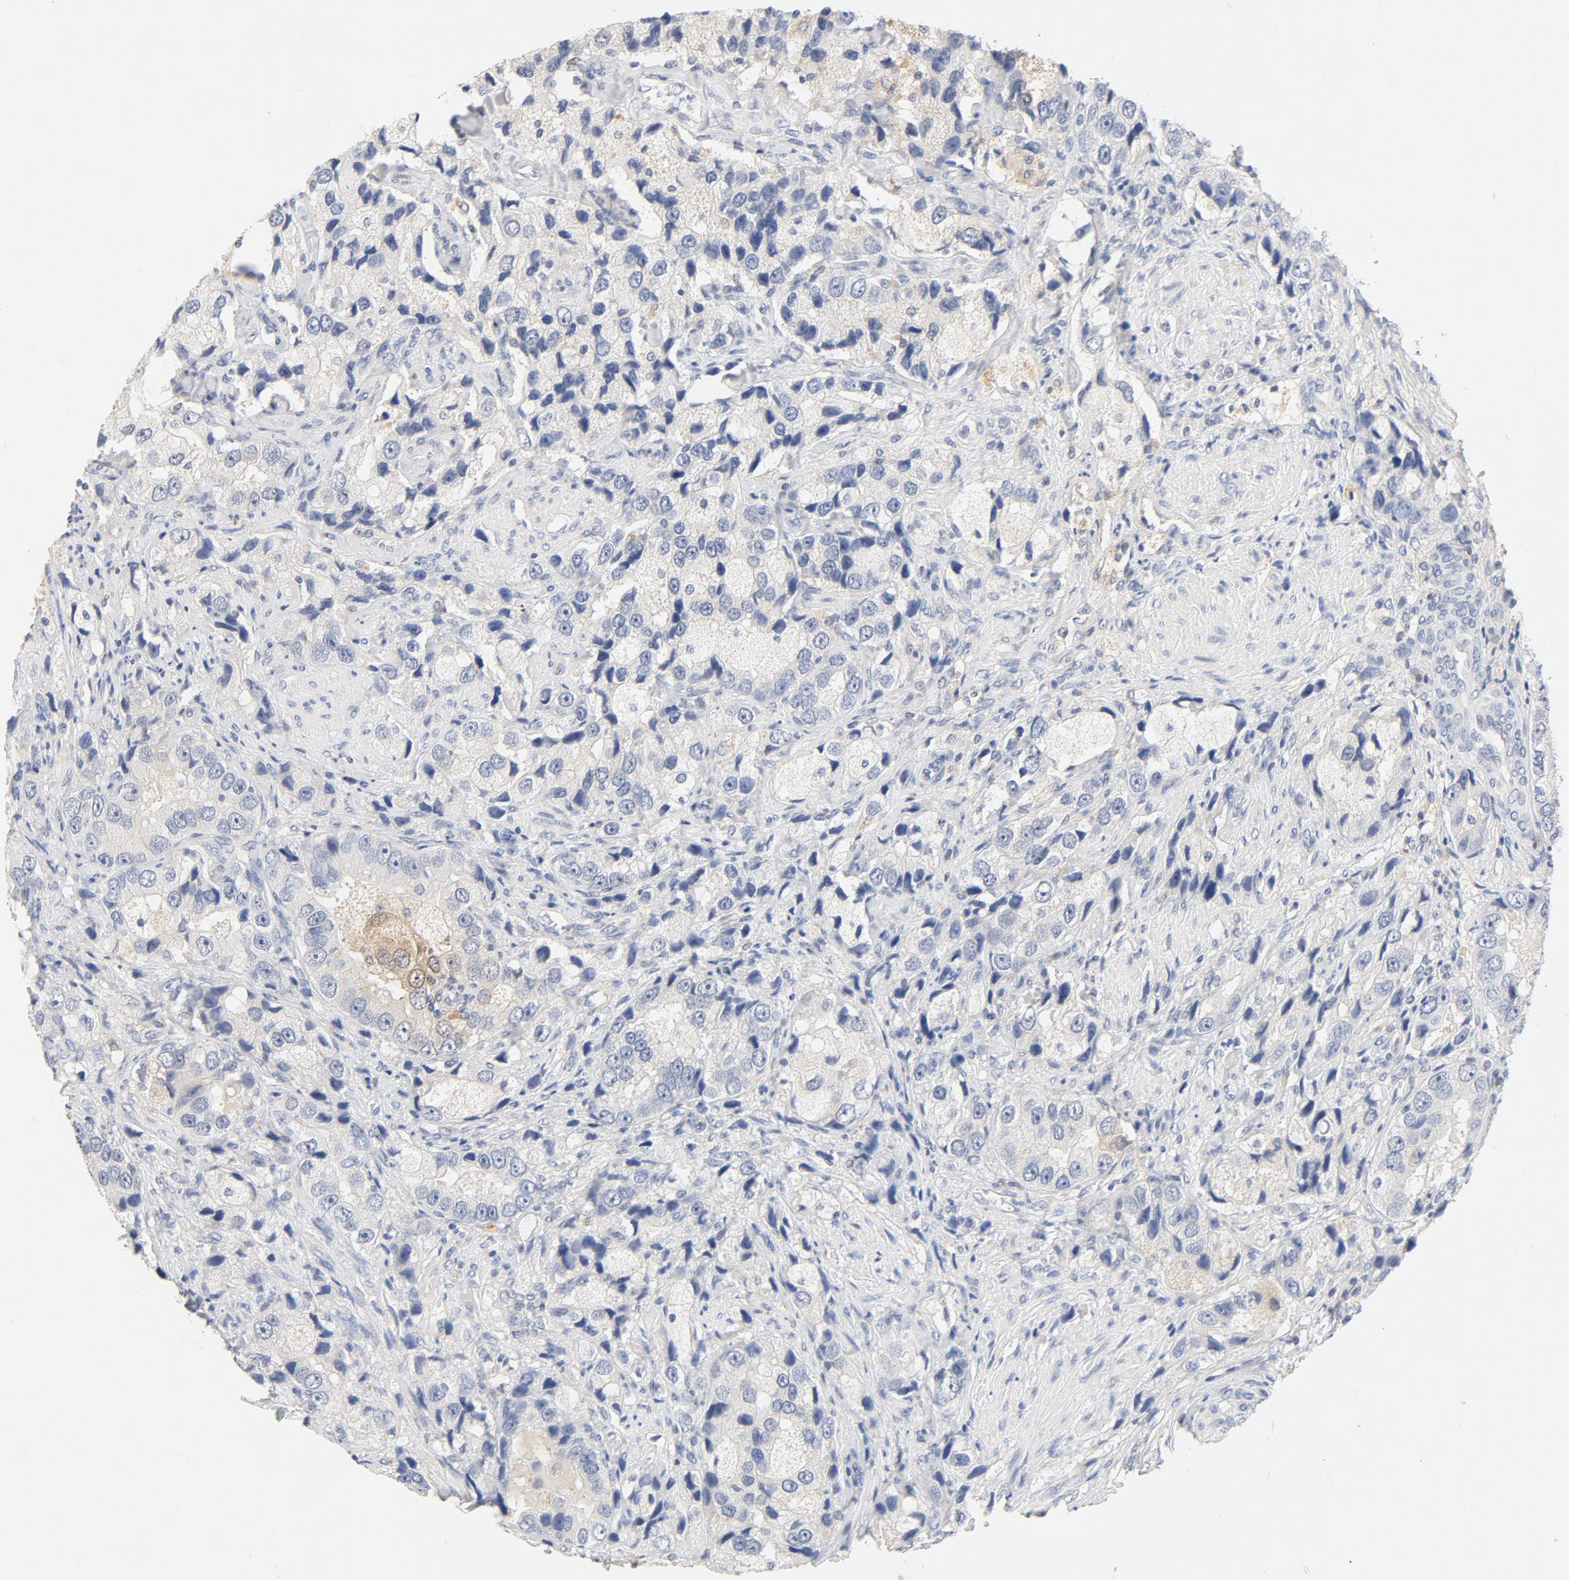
{"staining": {"intensity": "weak", "quantity": "<25%", "location": "cytoplasmic/membranous"}, "tissue": "prostate cancer", "cell_type": "Tumor cells", "image_type": "cancer", "snomed": [{"axis": "morphology", "description": "Adenocarcinoma, High grade"}, {"axis": "topography", "description": "Prostate"}], "caption": "An immunohistochemistry histopathology image of prostate cancer (high-grade adenocarcinoma) is shown. There is no staining in tumor cells of prostate cancer (high-grade adenocarcinoma). (Brightfield microscopy of DAB (3,3'-diaminobenzidine) immunohistochemistry at high magnification).", "gene": "STAT1", "patient": {"sex": "male", "age": 63}}